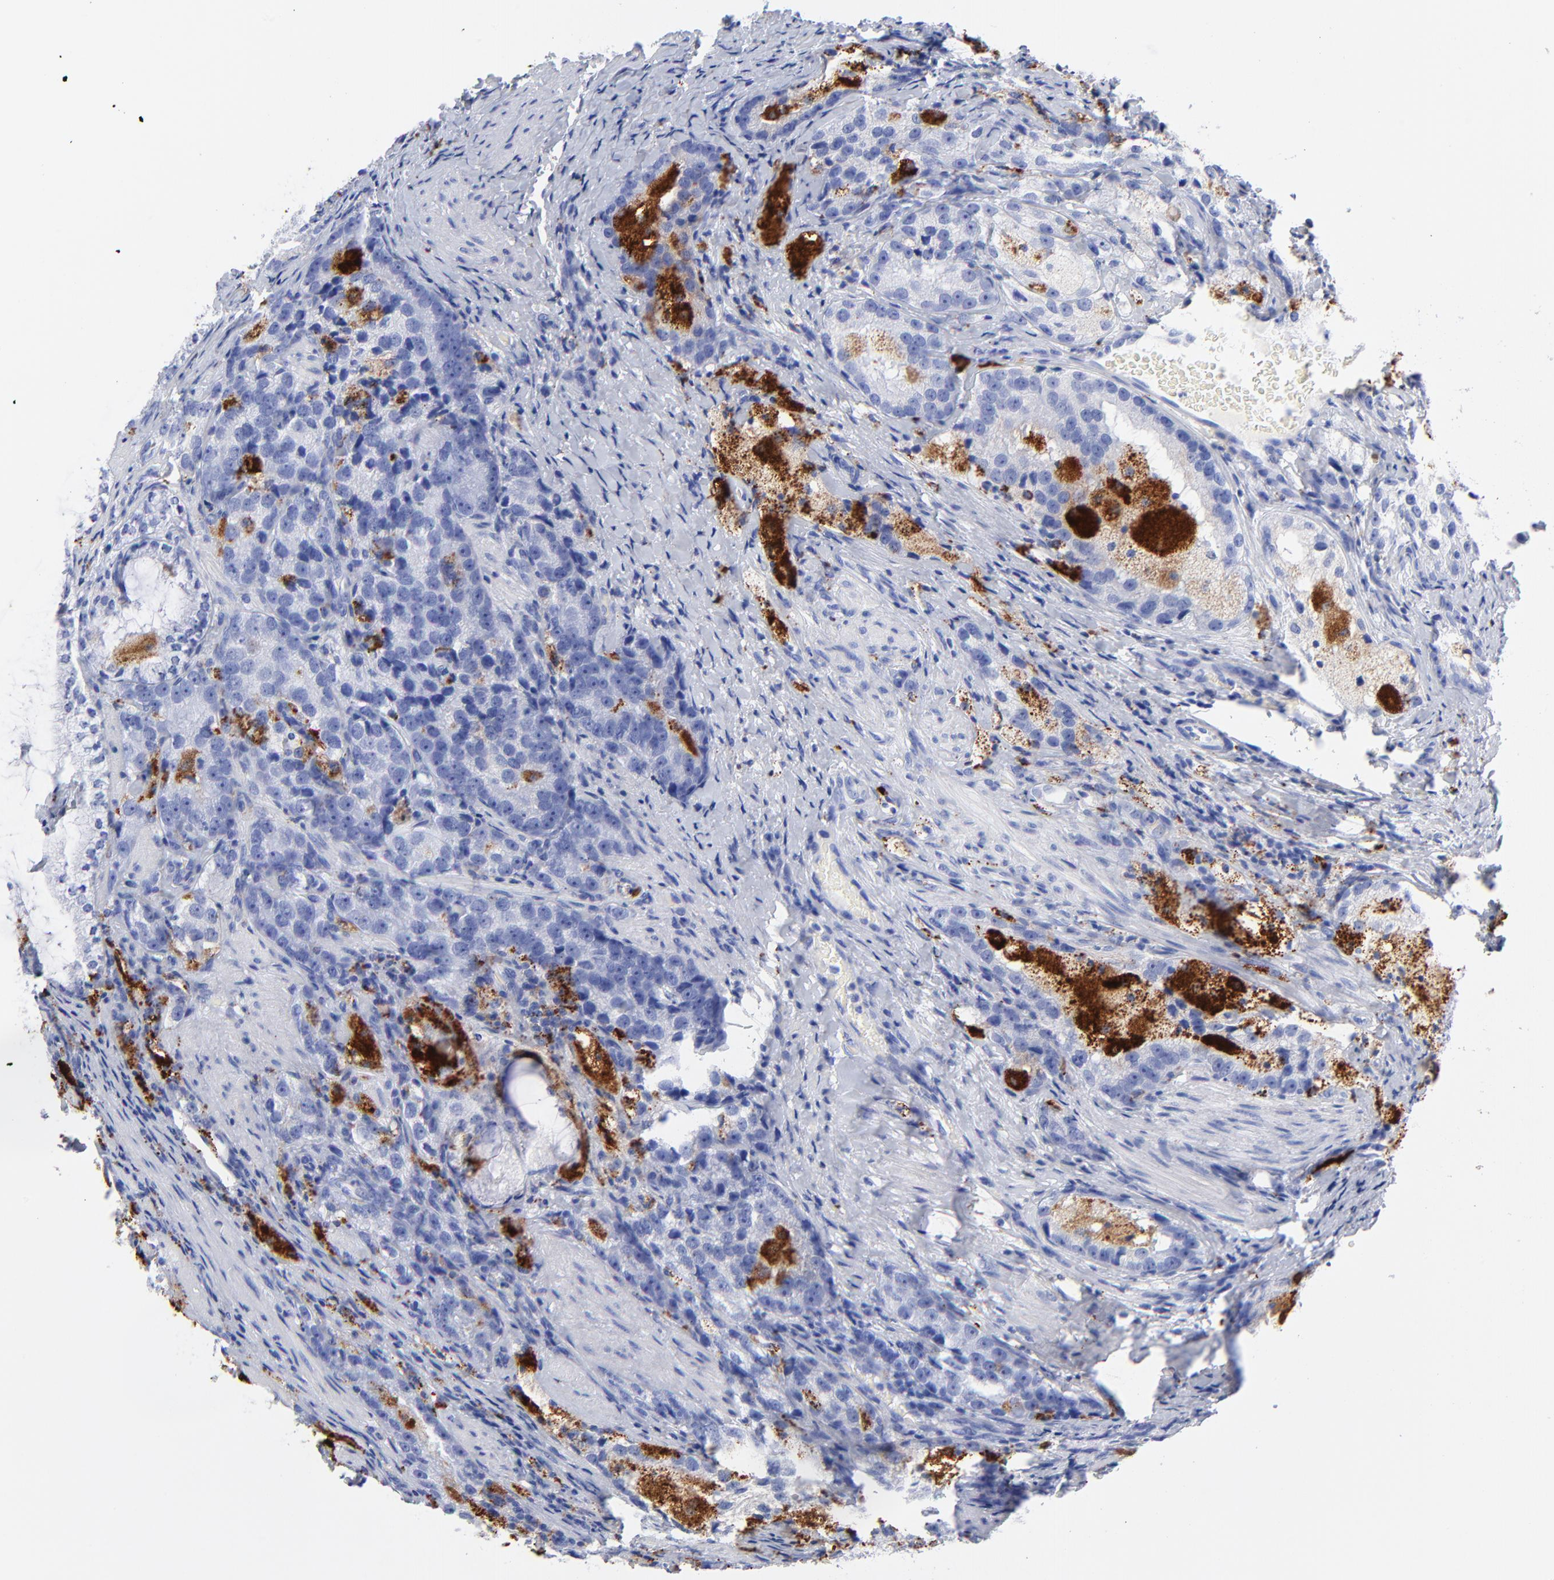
{"staining": {"intensity": "negative", "quantity": "none", "location": "none"}, "tissue": "prostate cancer", "cell_type": "Tumor cells", "image_type": "cancer", "snomed": [{"axis": "morphology", "description": "Adenocarcinoma, High grade"}, {"axis": "topography", "description": "Prostate"}], "caption": "Tumor cells show no significant expression in high-grade adenocarcinoma (prostate). The staining was performed using DAB to visualize the protein expression in brown, while the nuclei were stained in blue with hematoxylin (Magnification: 20x).", "gene": "CPVL", "patient": {"sex": "male", "age": 63}}